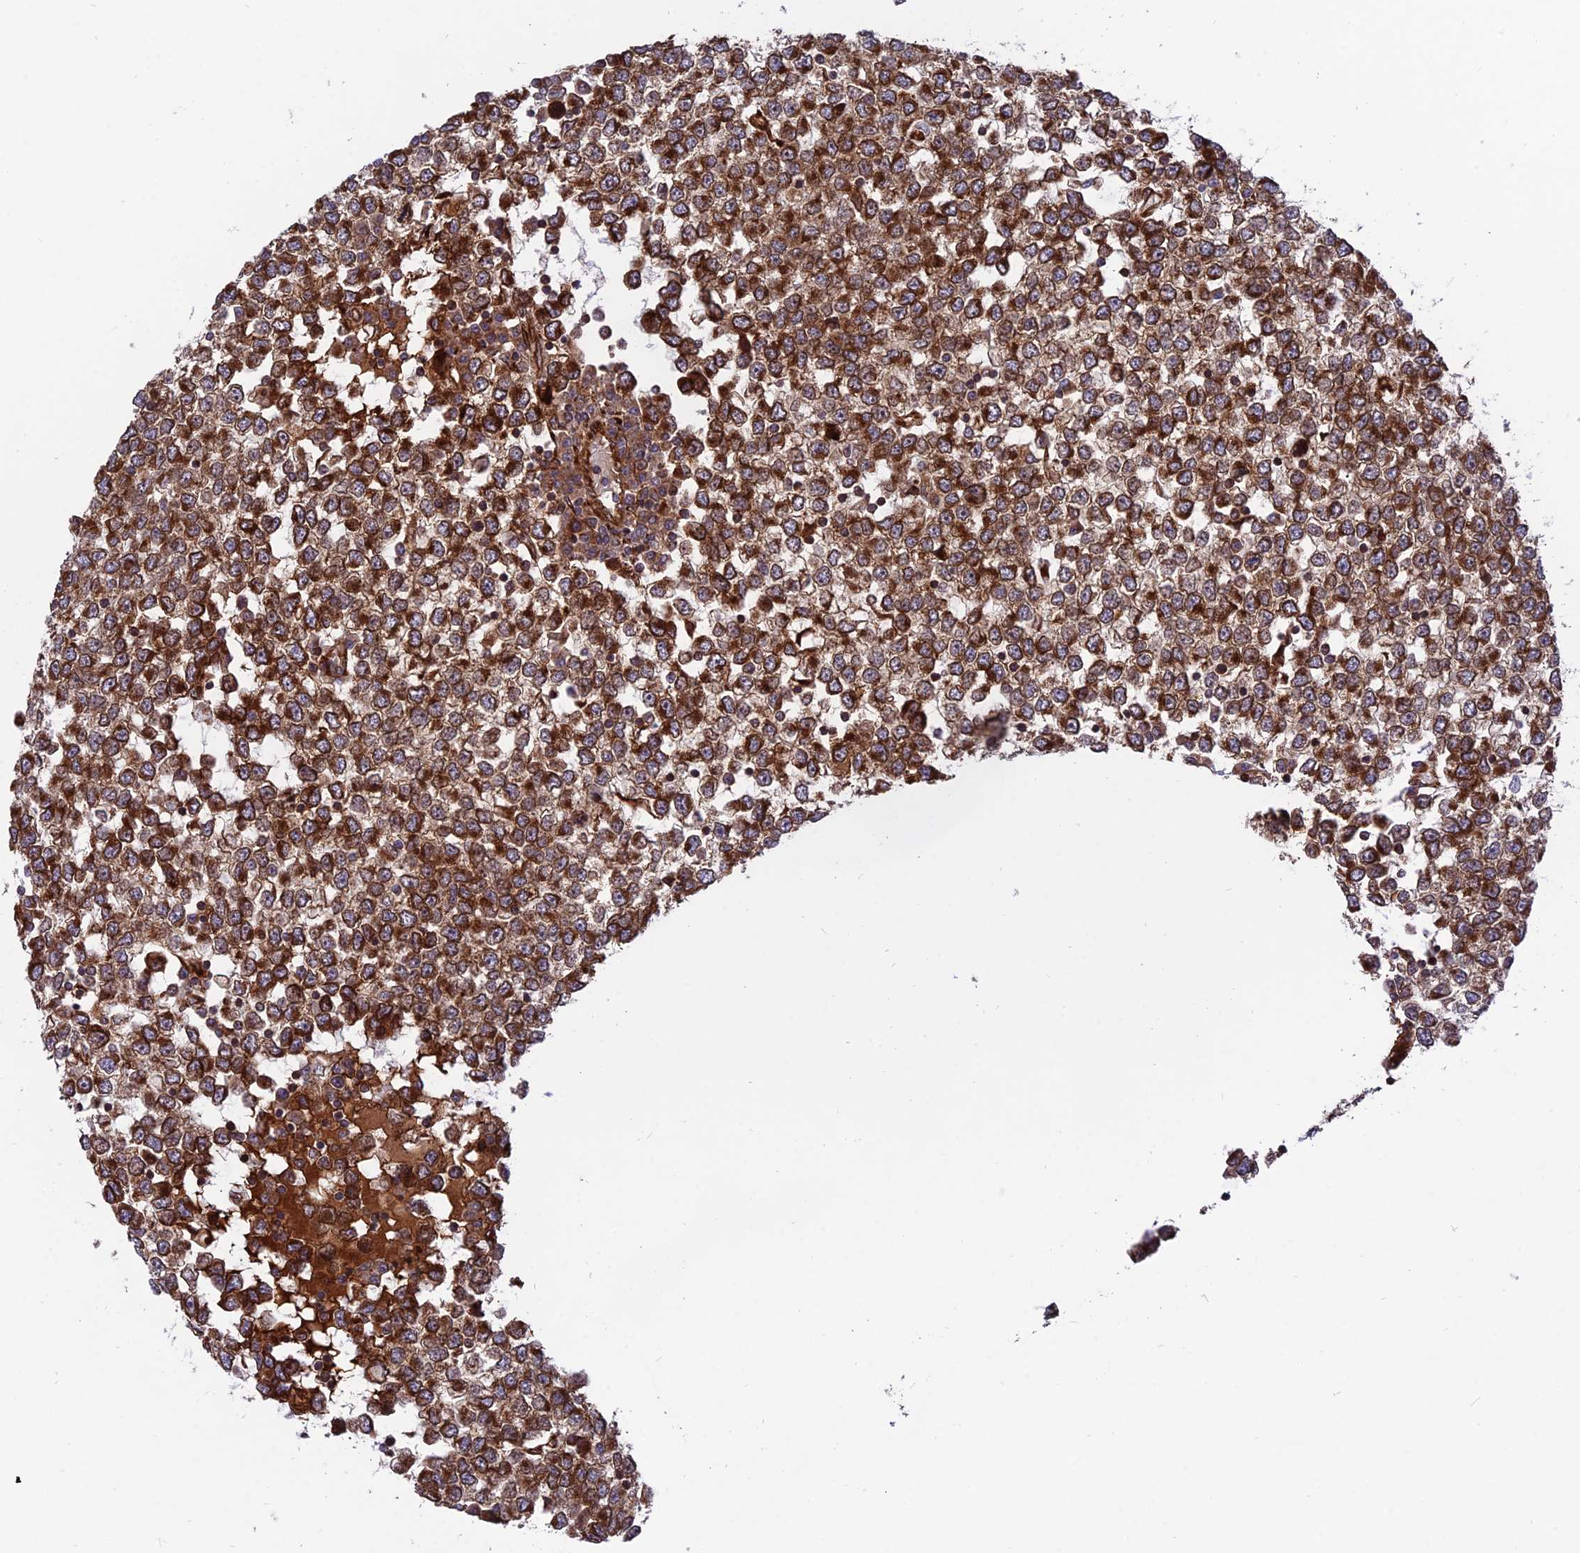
{"staining": {"intensity": "strong", "quantity": ">75%", "location": "cytoplasmic/membranous,nuclear"}, "tissue": "testis cancer", "cell_type": "Tumor cells", "image_type": "cancer", "snomed": [{"axis": "morphology", "description": "Seminoma, NOS"}, {"axis": "topography", "description": "Testis"}], "caption": "Protein staining of testis cancer (seminoma) tissue demonstrates strong cytoplasmic/membranous and nuclear expression in about >75% of tumor cells. (brown staining indicates protein expression, while blue staining denotes nuclei).", "gene": "CRTAP", "patient": {"sex": "male", "age": 65}}